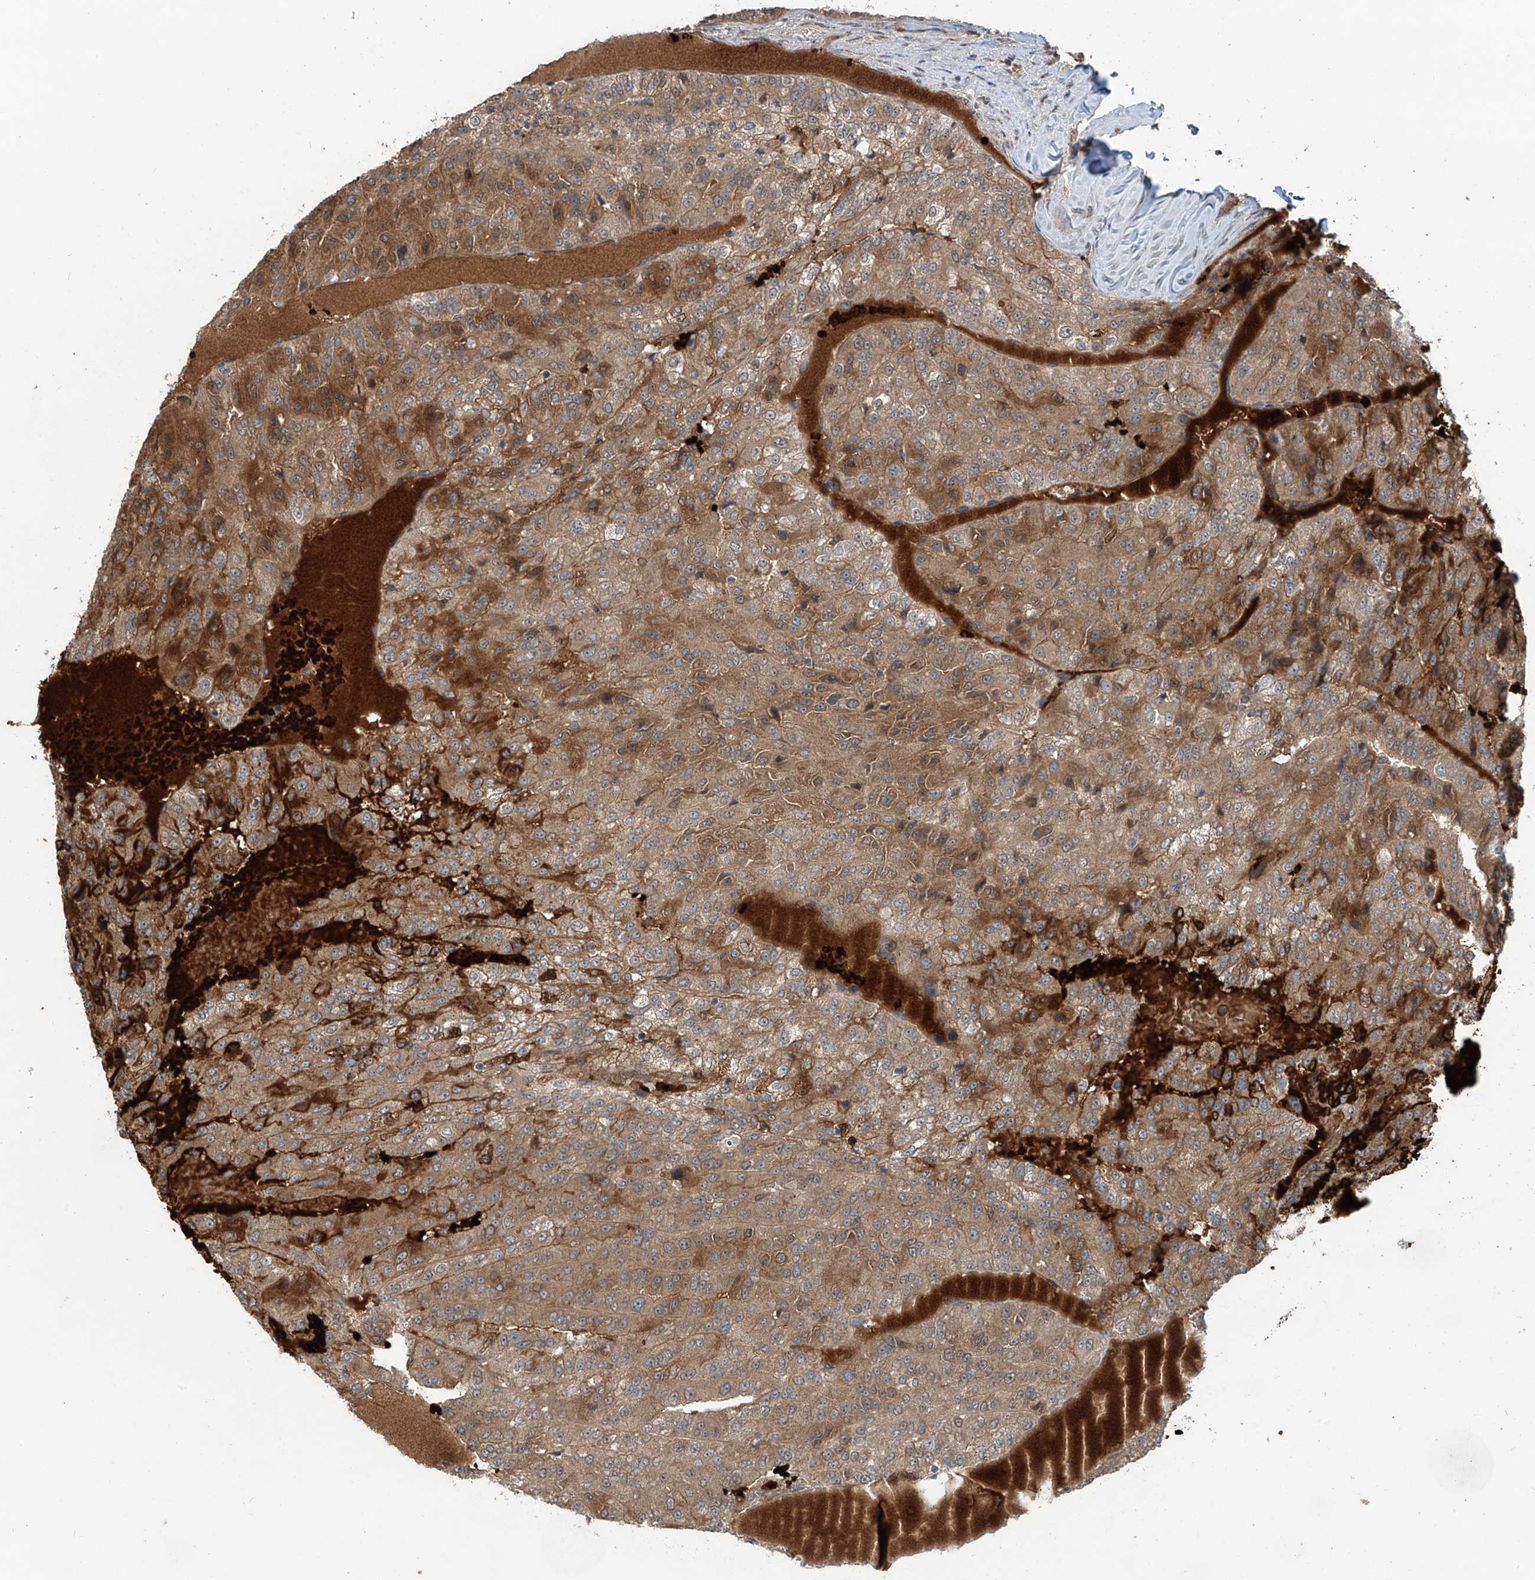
{"staining": {"intensity": "weak", "quantity": ">75%", "location": "cytoplasmic/membranous"}, "tissue": "renal cancer", "cell_type": "Tumor cells", "image_type": "cancer", "snomed": [{"axis": "morphology", "description": "Adenocarcinoma, NOS"}, {"axis": "topography", "description": "Kidney"}], "caption": "Immunohistochemistry (IHC) of human renal cancer (adenocarcinoma) reveals low levels of weak cytoplasmic/membranous staining in approximately >75% of tumor cells.", "gene": "ZDHHC9", "patient": {"sex": "female", "age": 63}}